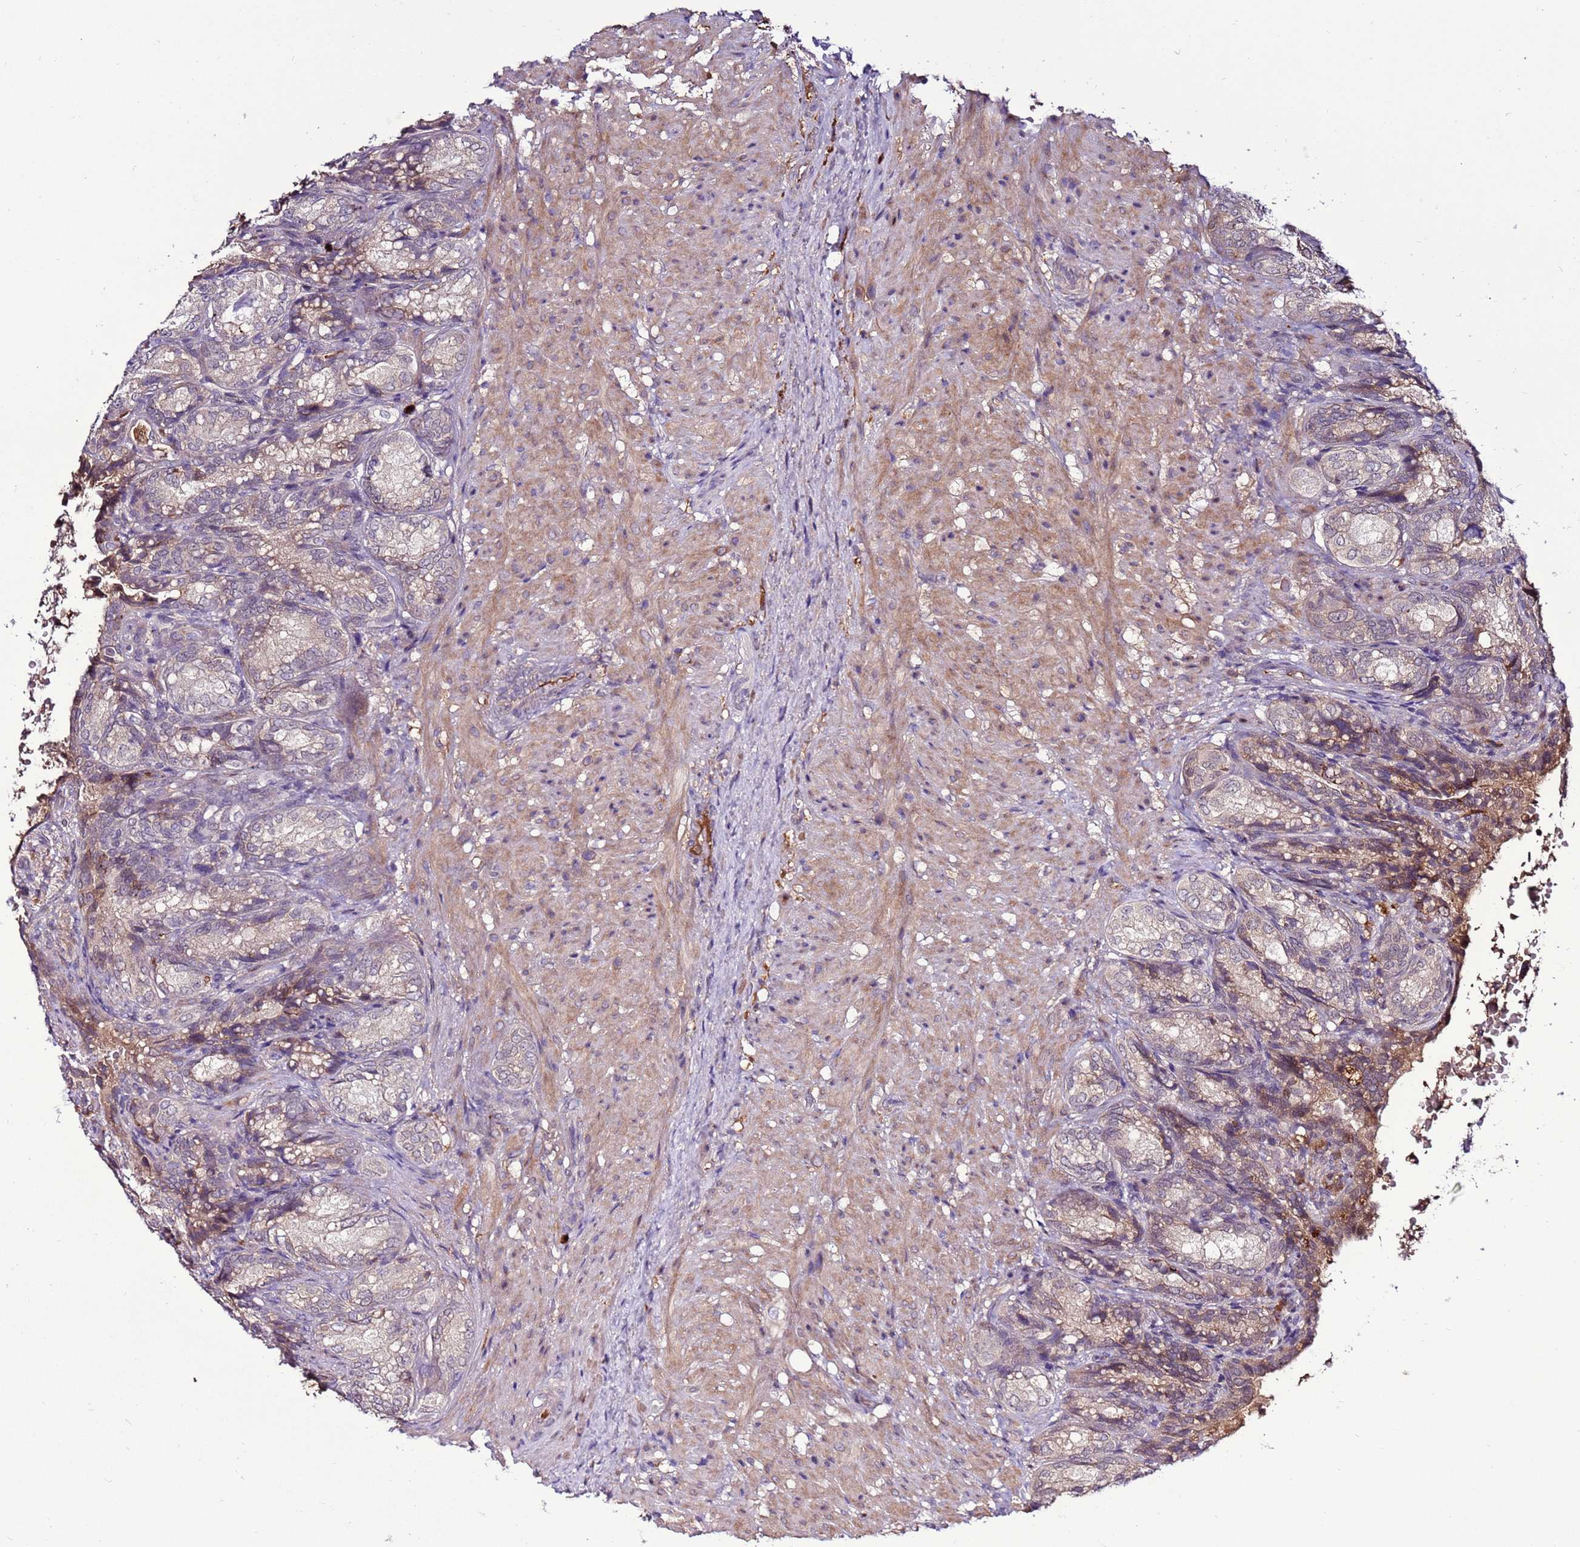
{"staining": {"intensity": "weak", "quantity": "<25%", "location": "cytoplasmic/membranous"}, "tissue": "seminal vesicle", "cell_type": "Glandular cells", "image_type": "normal", "snomed": [{"axis": "morphology", "description": "Normal tissue, NOS"}, {"axis": "topography", "description": "Seminal veicle"}], "caption": "This is a image of immunohistochemistry (IHC) staining of unremarkable seminal vesicle, which shows no positivity in glandular cells.", "gene": "ZNF624", "patient": {"sex": "male", "age": 58}}